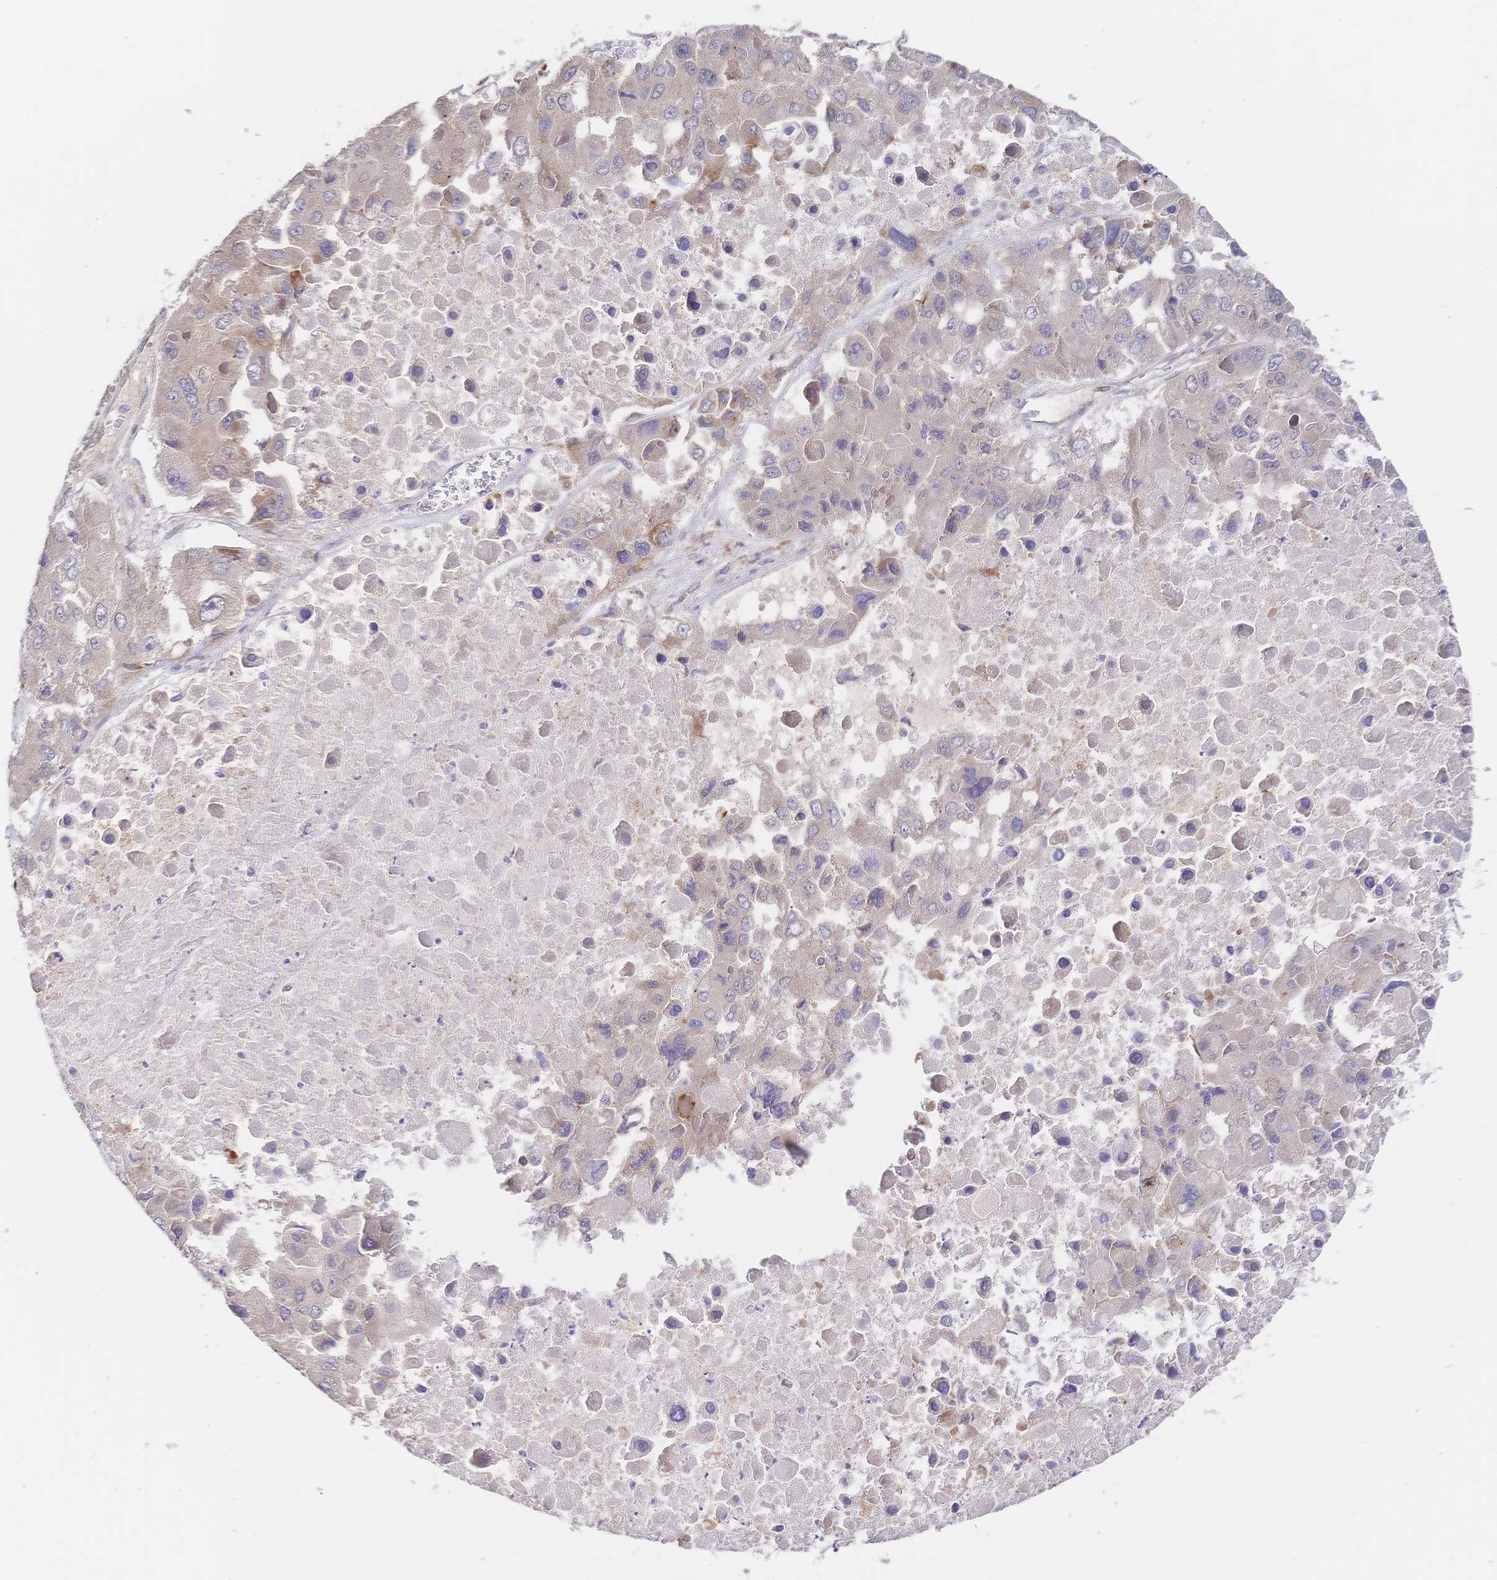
{"staining": {"intensity": "negative", "quantity": "none", "location": "none"}, "tissue": "liver cancer", "cell_type": "Tumor cells", "image_type": "cancer", "snomed": [{"axis": "morphology", "description": "Carcinoma, Hepatocellular, NOS"}, {"axis": "topography", "description": "Liver"}], "caption": "A photomicrograph of human hepatocellular carcinoma (liver) is negative for staining in tumor cells.", "gene": "LMO4", "patient": {"sex": "female", "age": 41}}